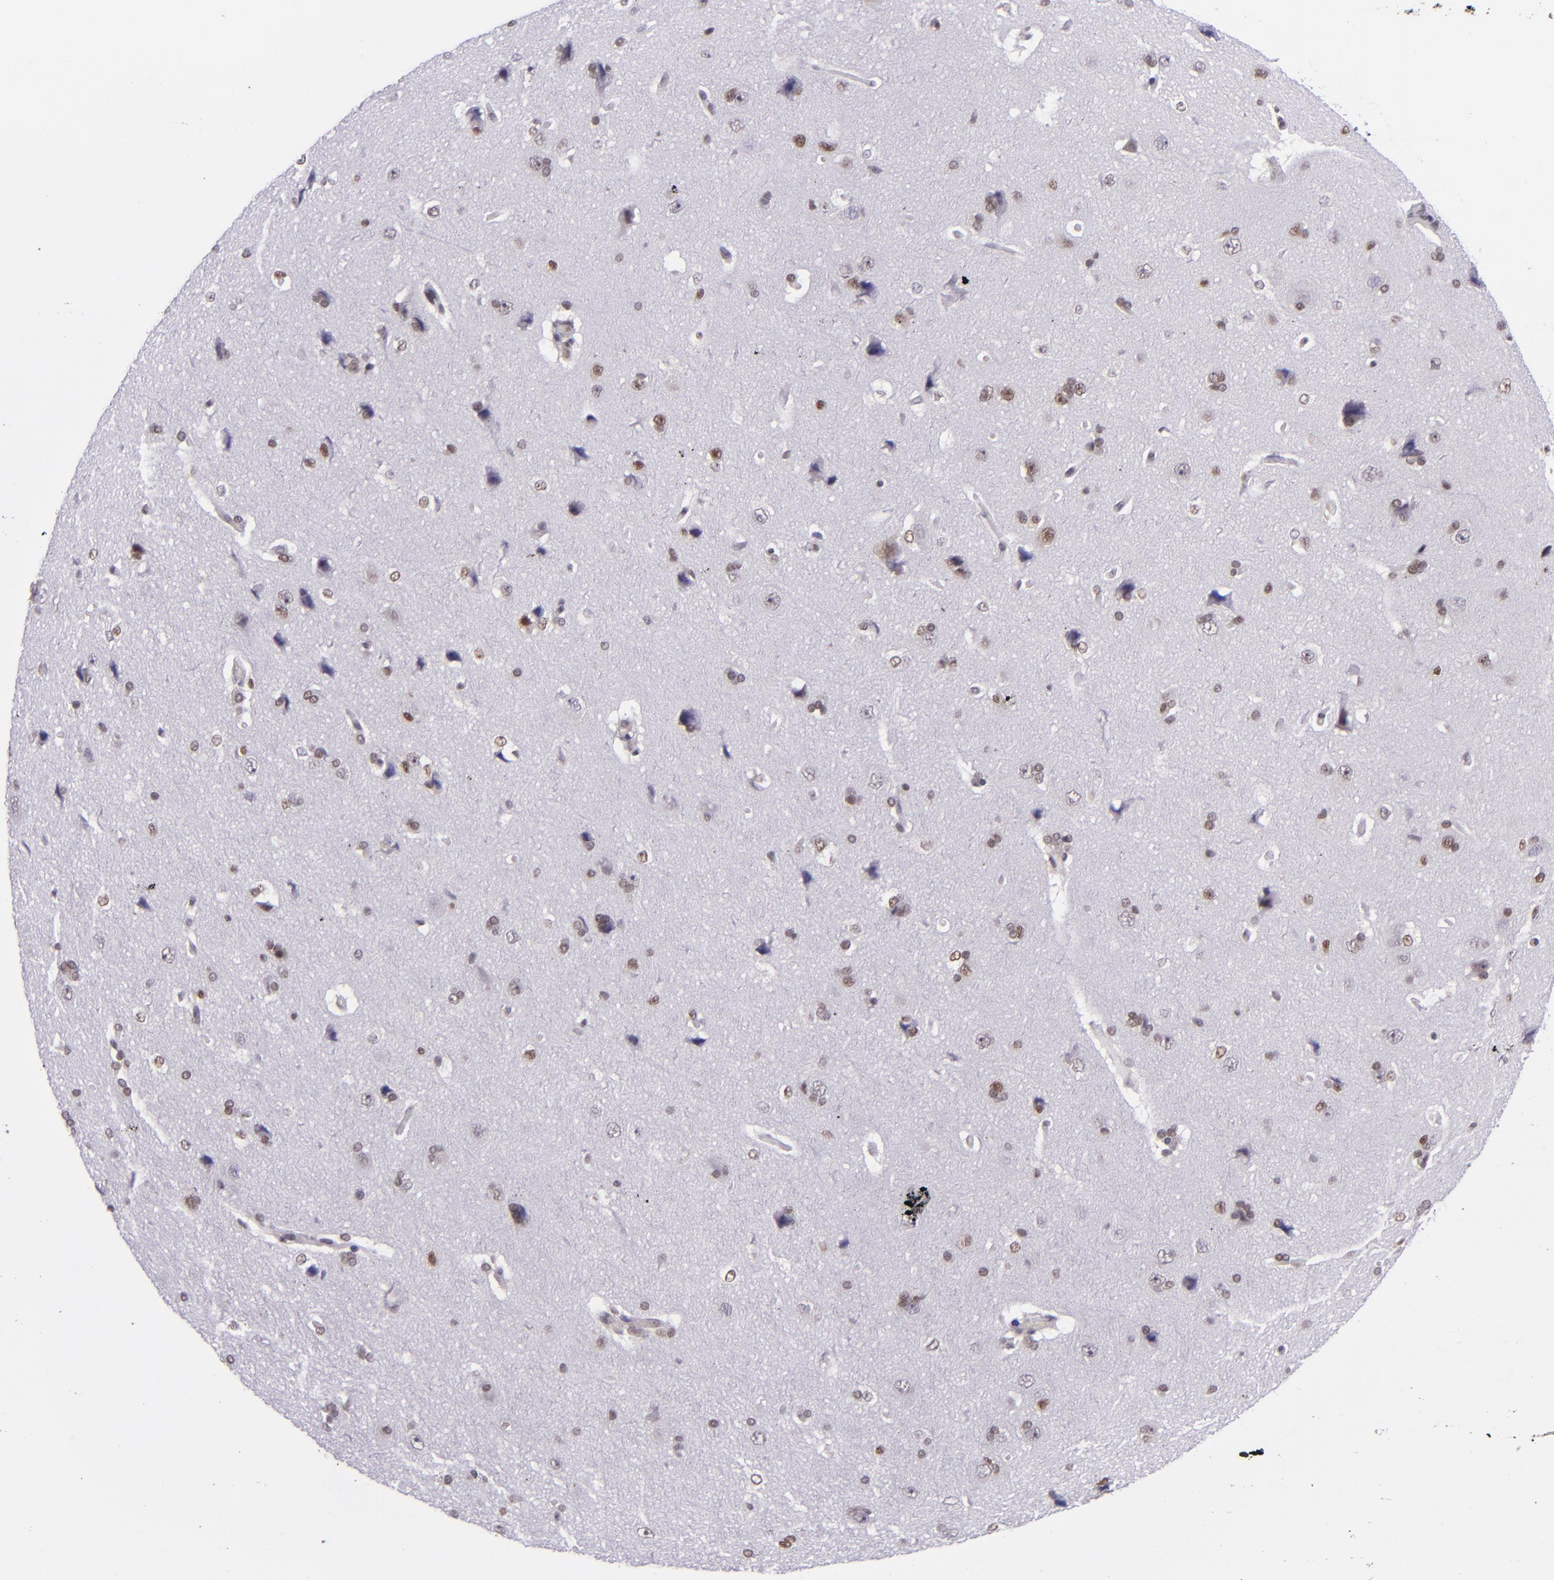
{"staining": {"intensity": "weak", "quantity": "<25%", "location": "nuclear"}, "tissue": "cerebral cortex", "cell_type": "Endothelial cells", "image_type": "normal", "snomed": [{"axis": "morphology", "description": "Normal tissue, NOS"}, {"axis": "topography", "description": "Cerebral cortex"}], "caption": "Immunohistochemistry photomicrograph of normal cerebral cortex: cerebral cortex stained with DAB reveals no significant protein positivity in endothelial cells.", "gene": "BAG1", "patient": {"sex": "female", "age": 45}}